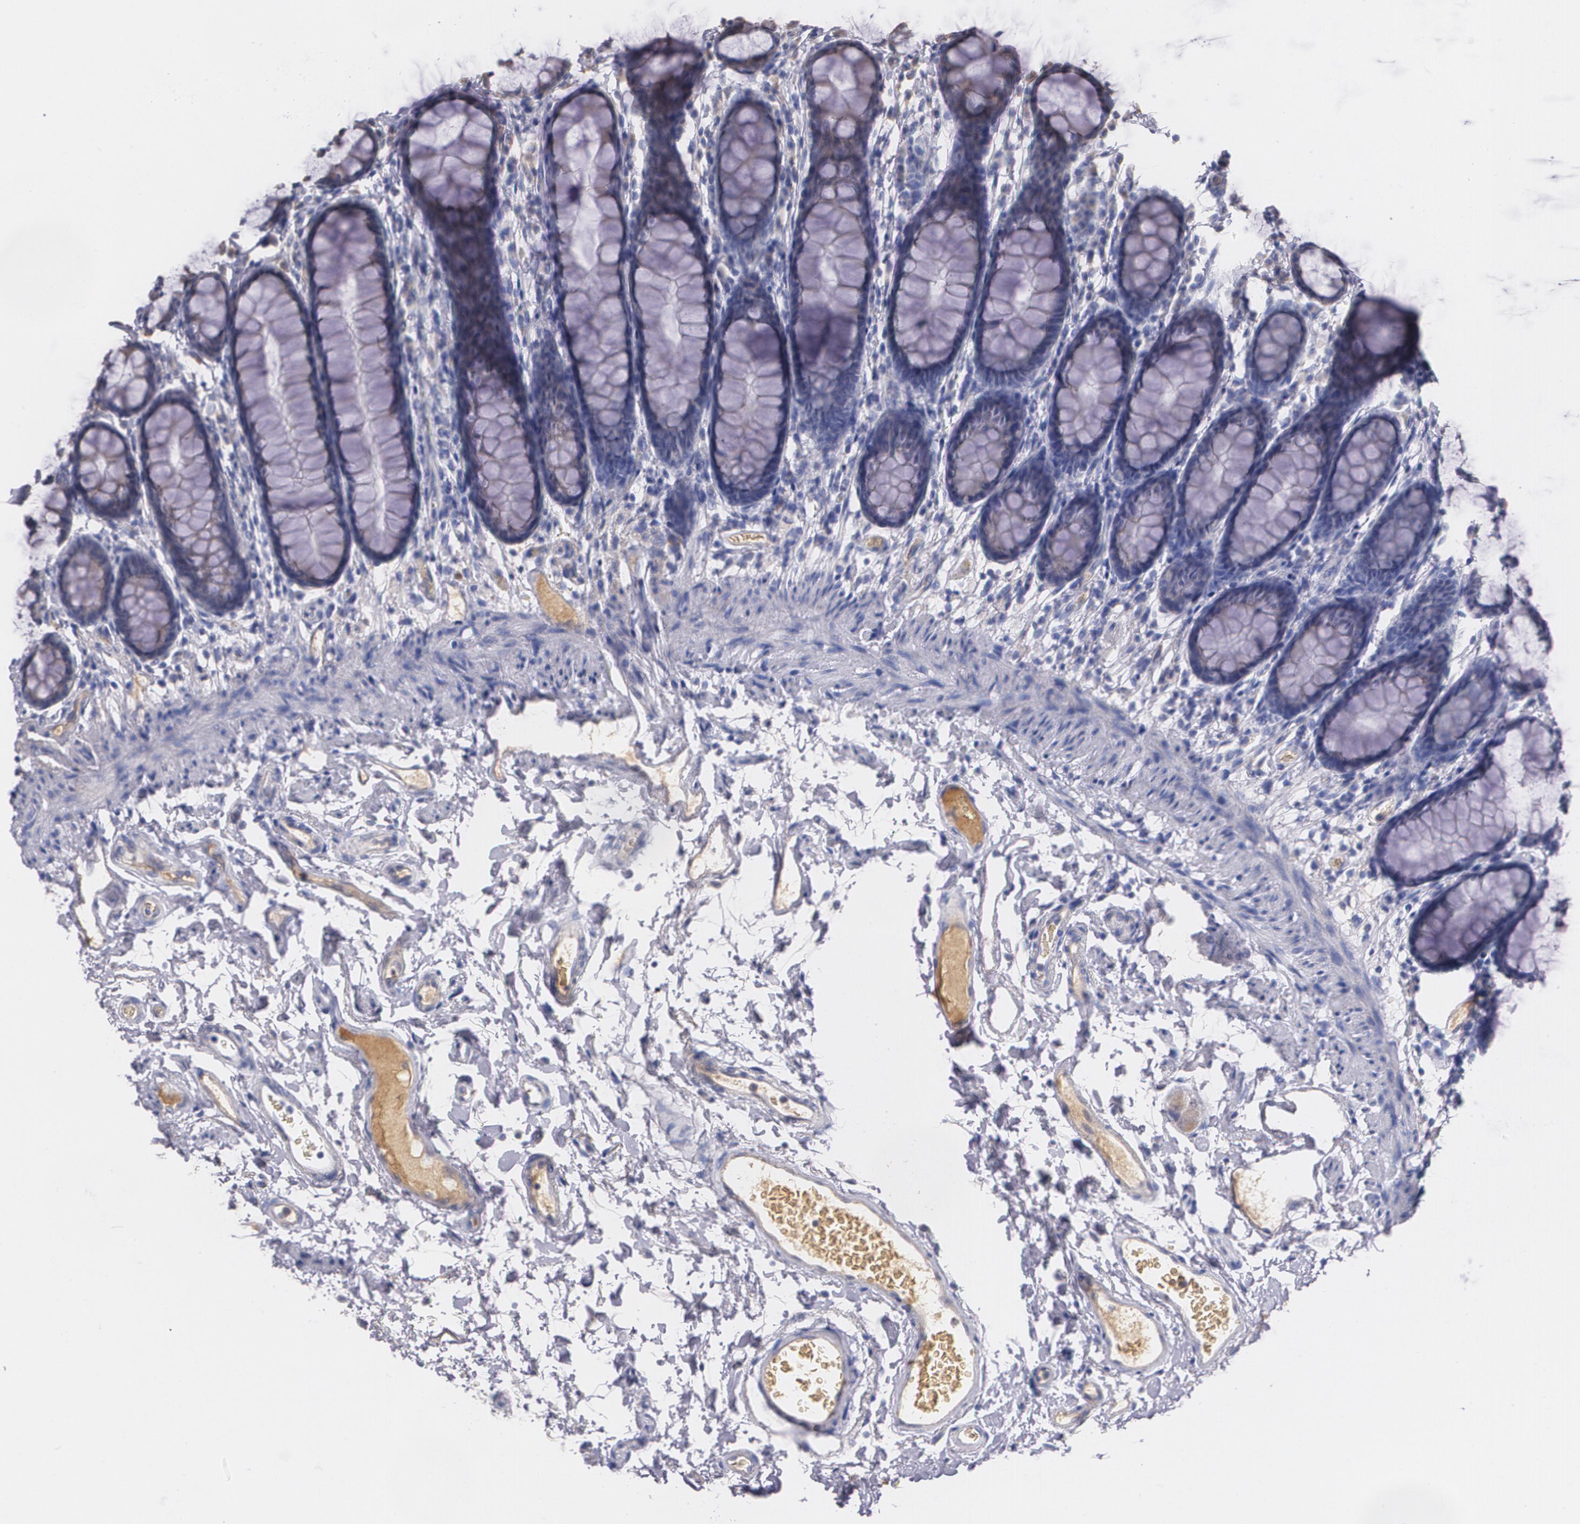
{"staining": {"intensity": "weak", "quantity": "<25%", "location": "cytoplasmic/membranous"}, "tissue": "rectum", "cell_type": "Glandular cells", "image_type": "normal", "snomed": [{"axis": "morphology", "description": "Normal tissue, NOS"}, {"axis": "topography", "description": "Rectum"}], "caption": "DAB (3,3'-diaminobenzidine) immunohistochemical staining of benign rectum reveals no significant positivity in glandular cells.", "gene": "AMBP", "patient": {"sex": "male", "age": 92}}